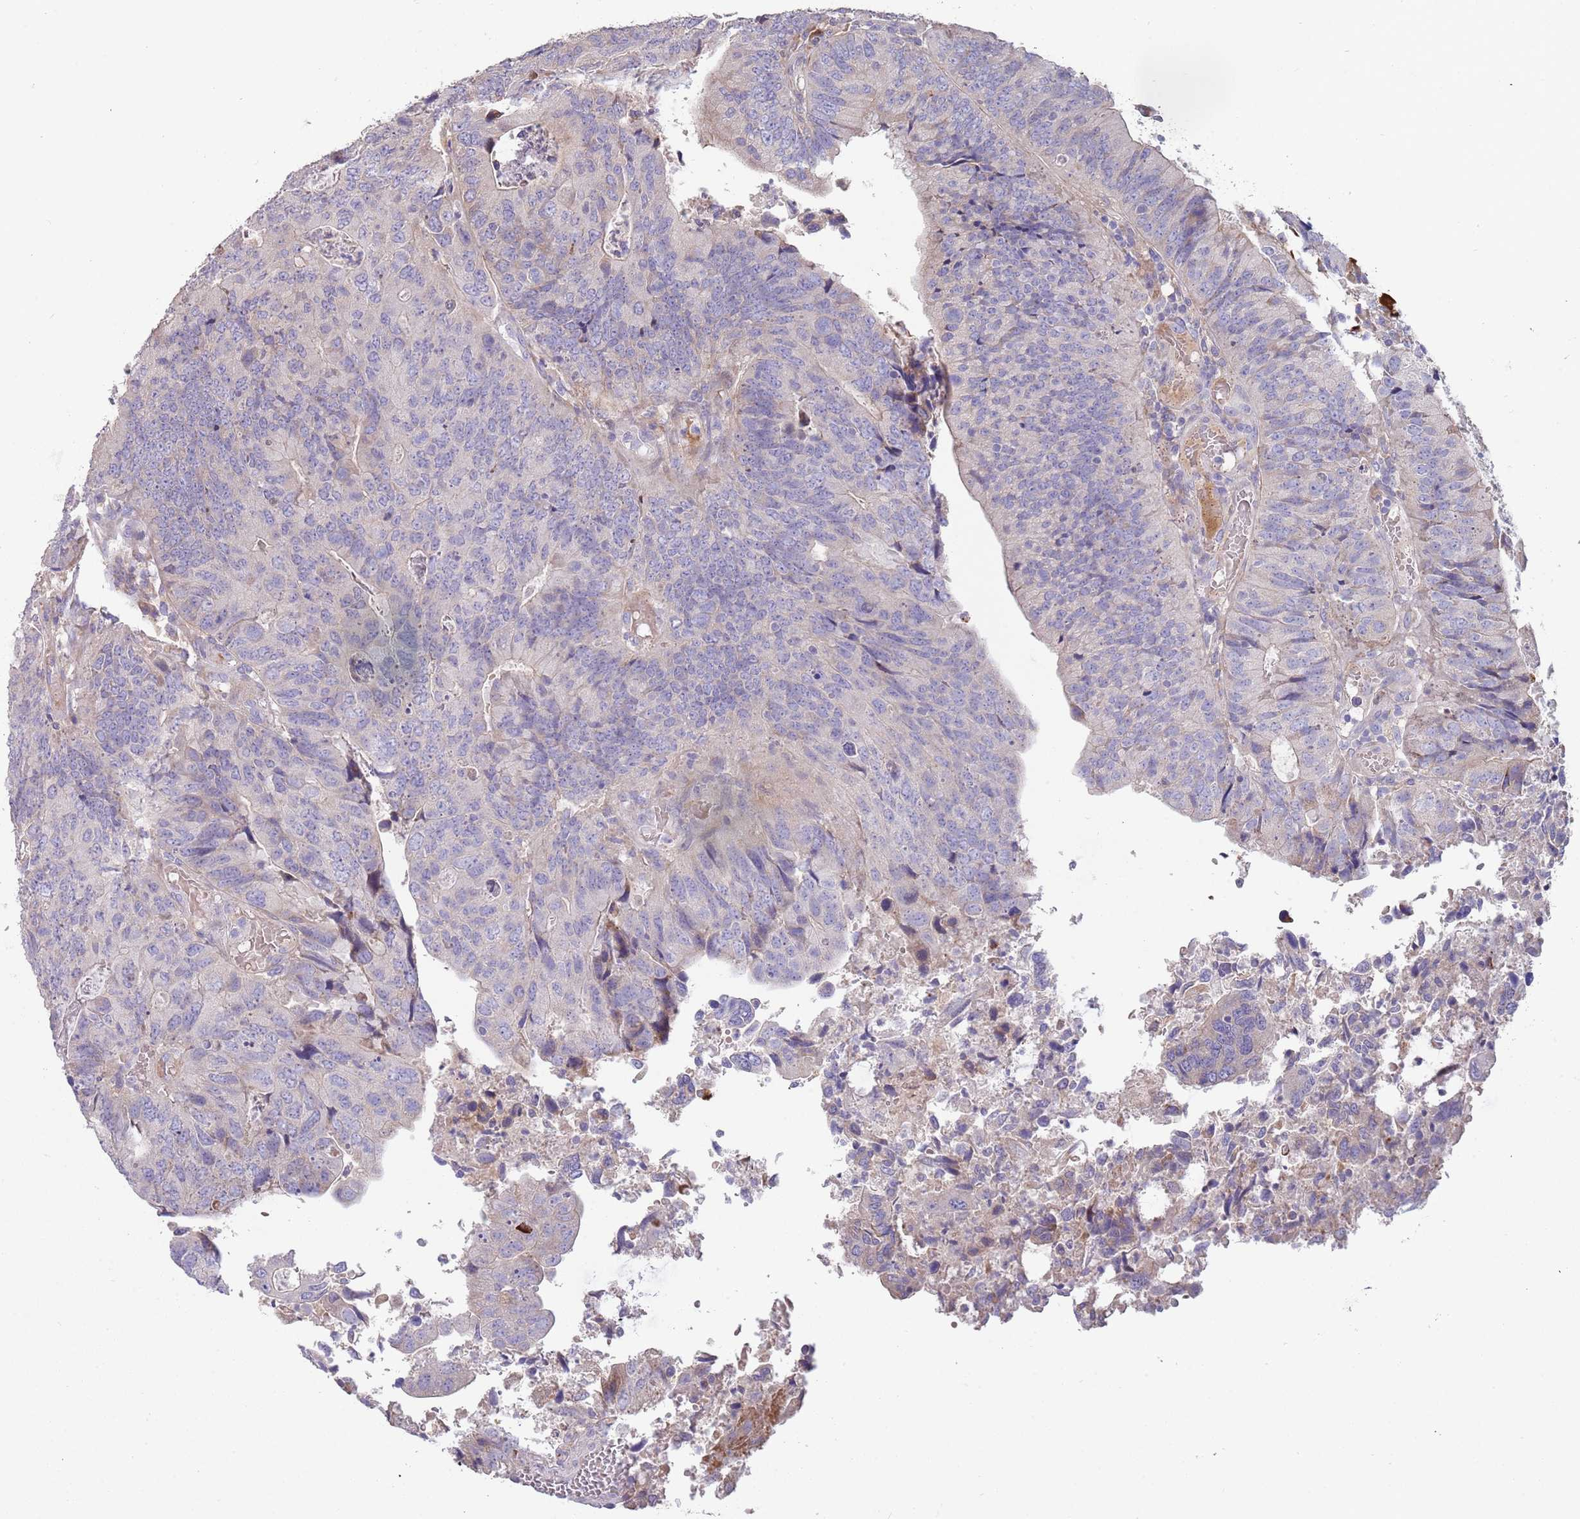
{"staining": {"intensity": "negative", "quantity": "none", "location": "none"}, "tissue": "colorectal cancer", "cell_type": "Tumor cells", "image_type": "cancer", "snomed": [{"axis": "morphology", "description": "Adenocarcinoma, NOS"}, {"axis": "topography", "description": "Colon"}], "caption": "There is no significant expression in tumor cells of colorectal cancer (adenocarcinoma).", "gene": "SUSD1", "patient": {"sex": "female", "age": 67}}